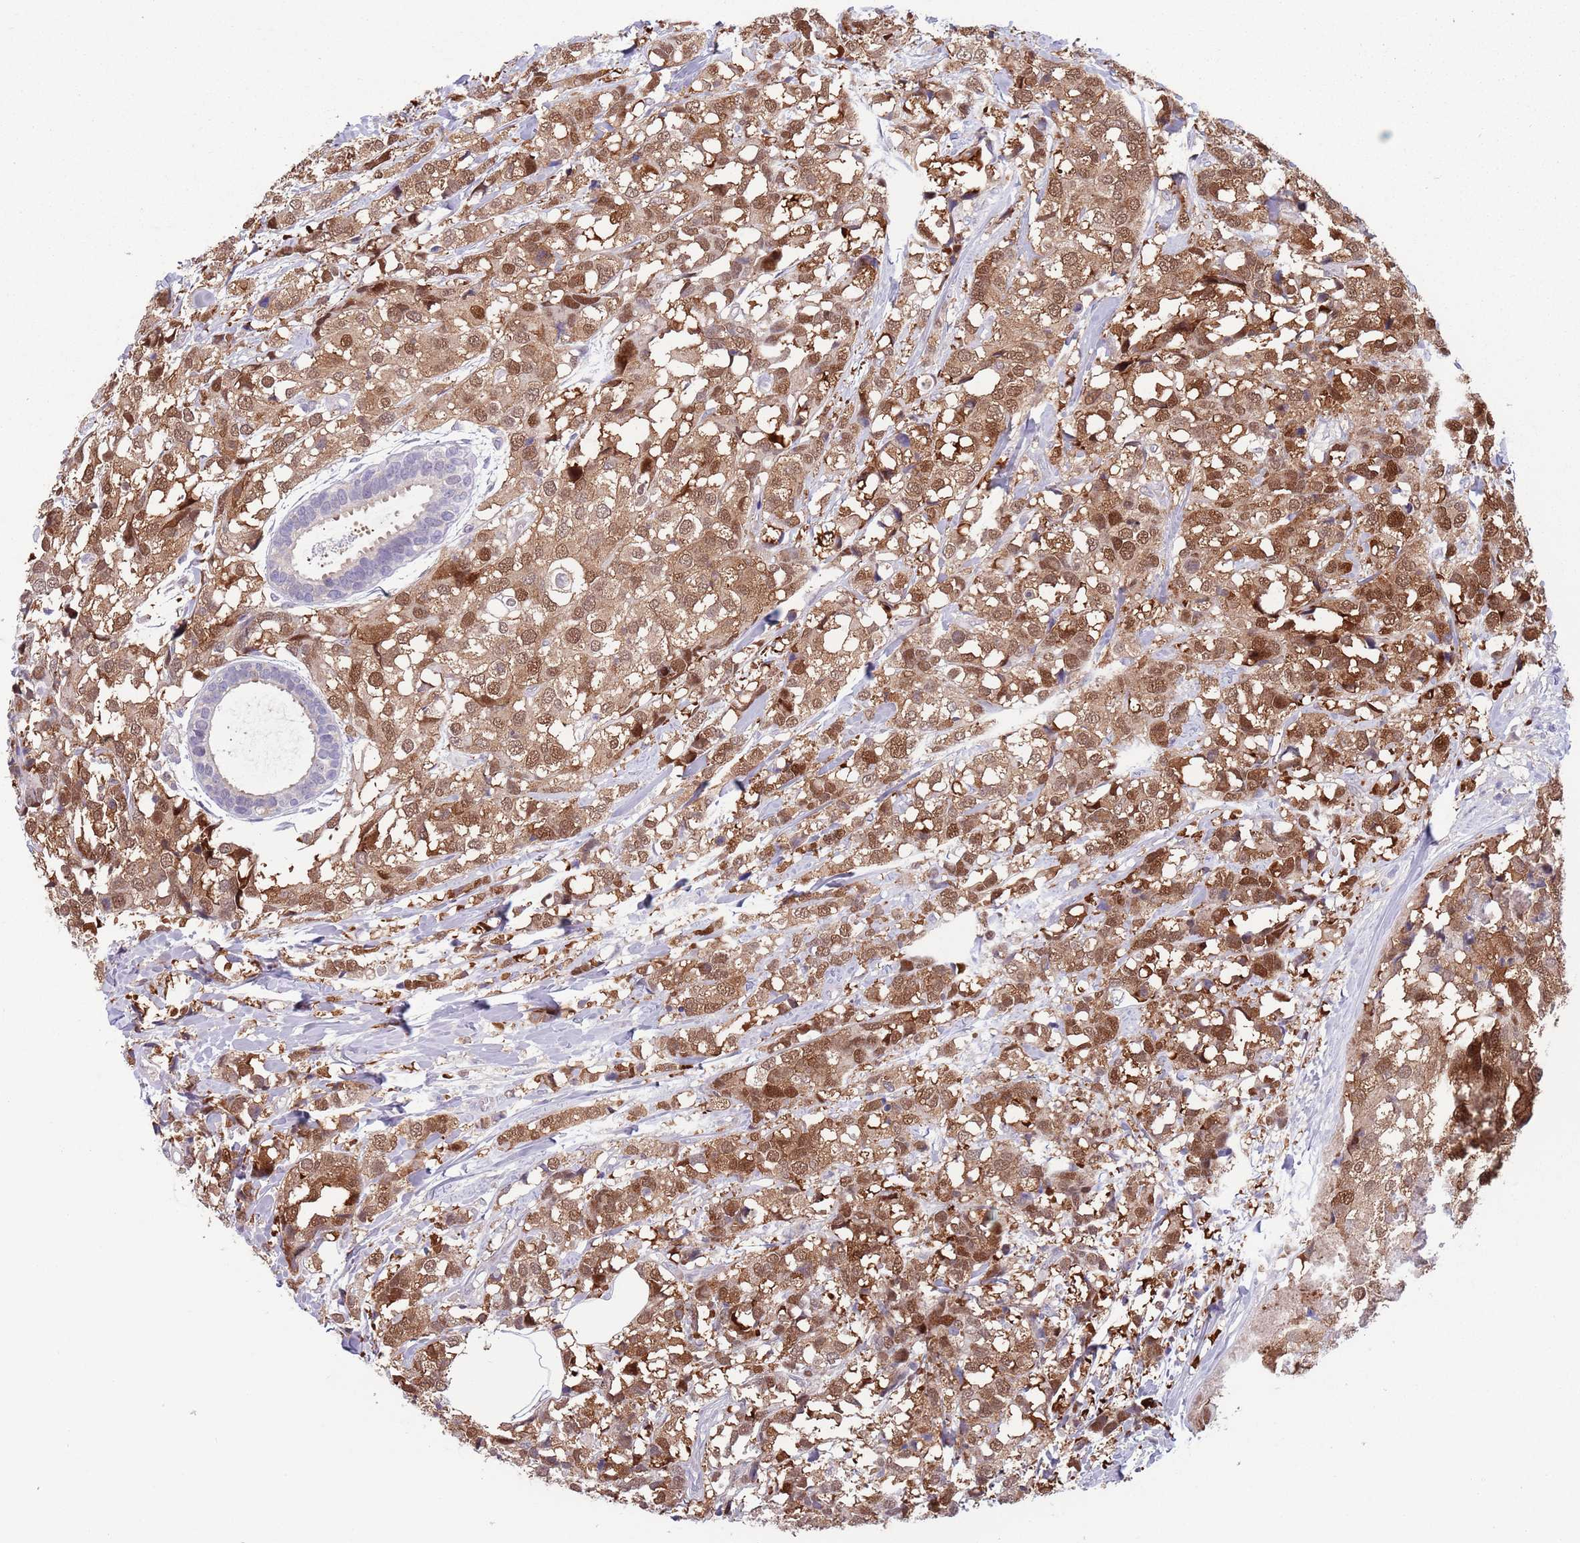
{"staining": {"intensity": "moderate", "quantity": ">75%", "location": "cytoplasmic/membranous,nuclear"}, "tissue": "breast cancer", "cell_type": "Tumor cells", "image_type": "cancer", "snomed": [{"axis": "morphology", "description": "Lobular carcinoma"}, {"axis": "topography", "description": "Breast"}], "caption": "This histopathology image exhibits immunohistochemistry staining of human lobular carcinoma (breast), with medium moderate cytoplasmic/membranous and nuclear expression in approximately >75% of tumor cells.", "gene": "CLNS1A", "patient": {"sex": "female", "age": 59}}